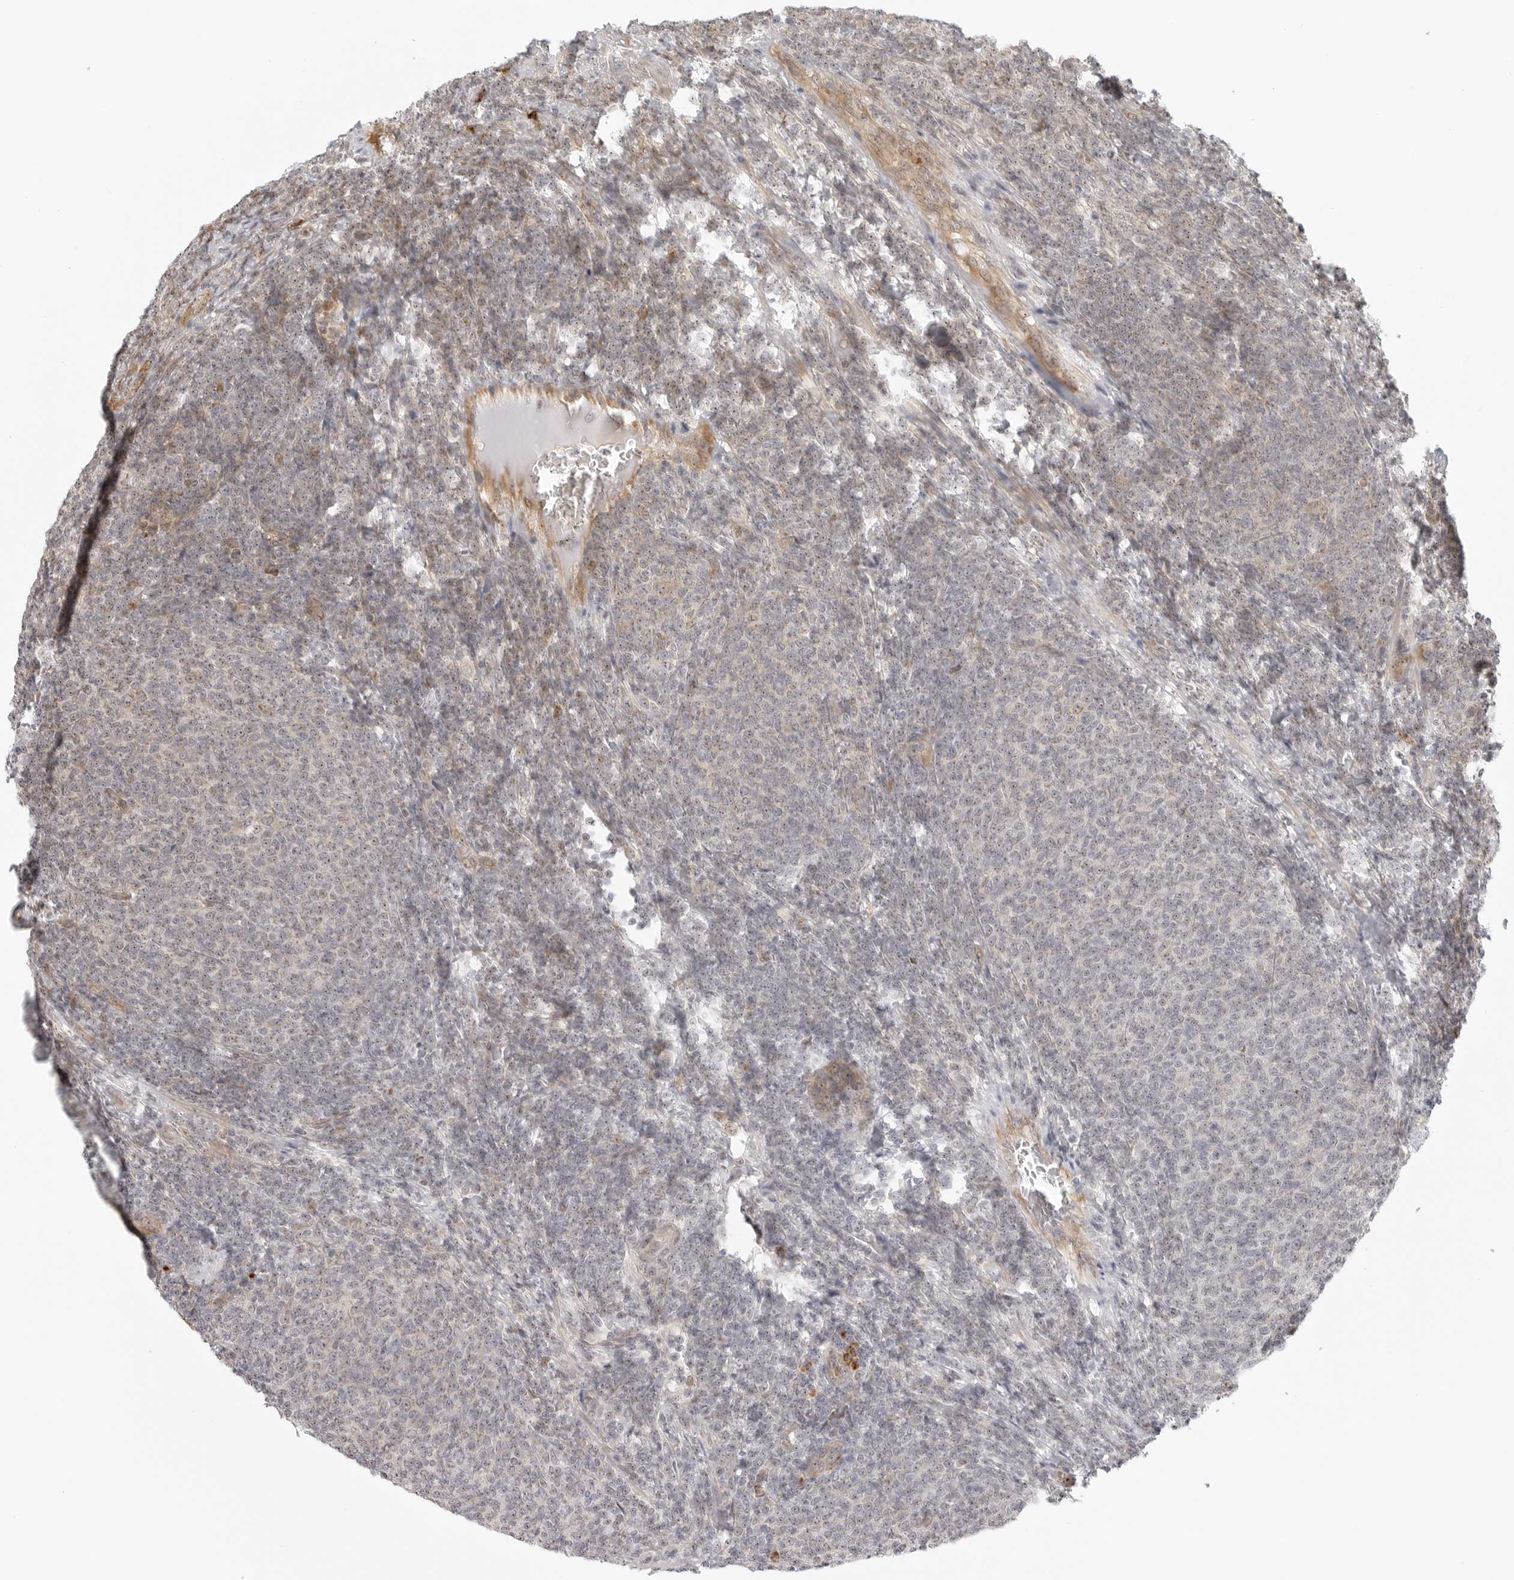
{"staining": {"intensity": "weak", "quantity": "25%-75%", "location": "nuclear"}, "tissue": "lymphoma", "cell_type": "Tumor cells", "image_type": "cancer", "snomed": [{"axis": "morphology", "description": "Malignant lymphoma, non-Hodgkin's type, Low grade"}, {"axis": "topography", "description": "Lymph node"}], "caption": "Immunohistochemistry photomicrograph of neoplastic tissue: human low-grade malignant lymphoma, non-Hodgkin's type stained using immunohistochemistry reveals low levels of weak protein expression localized specifically in the nuclear of tumor cells, appearing as a nuclear brown color.", "gene": "DSCC1", "patient": {"sex": "male", "age": 66}}